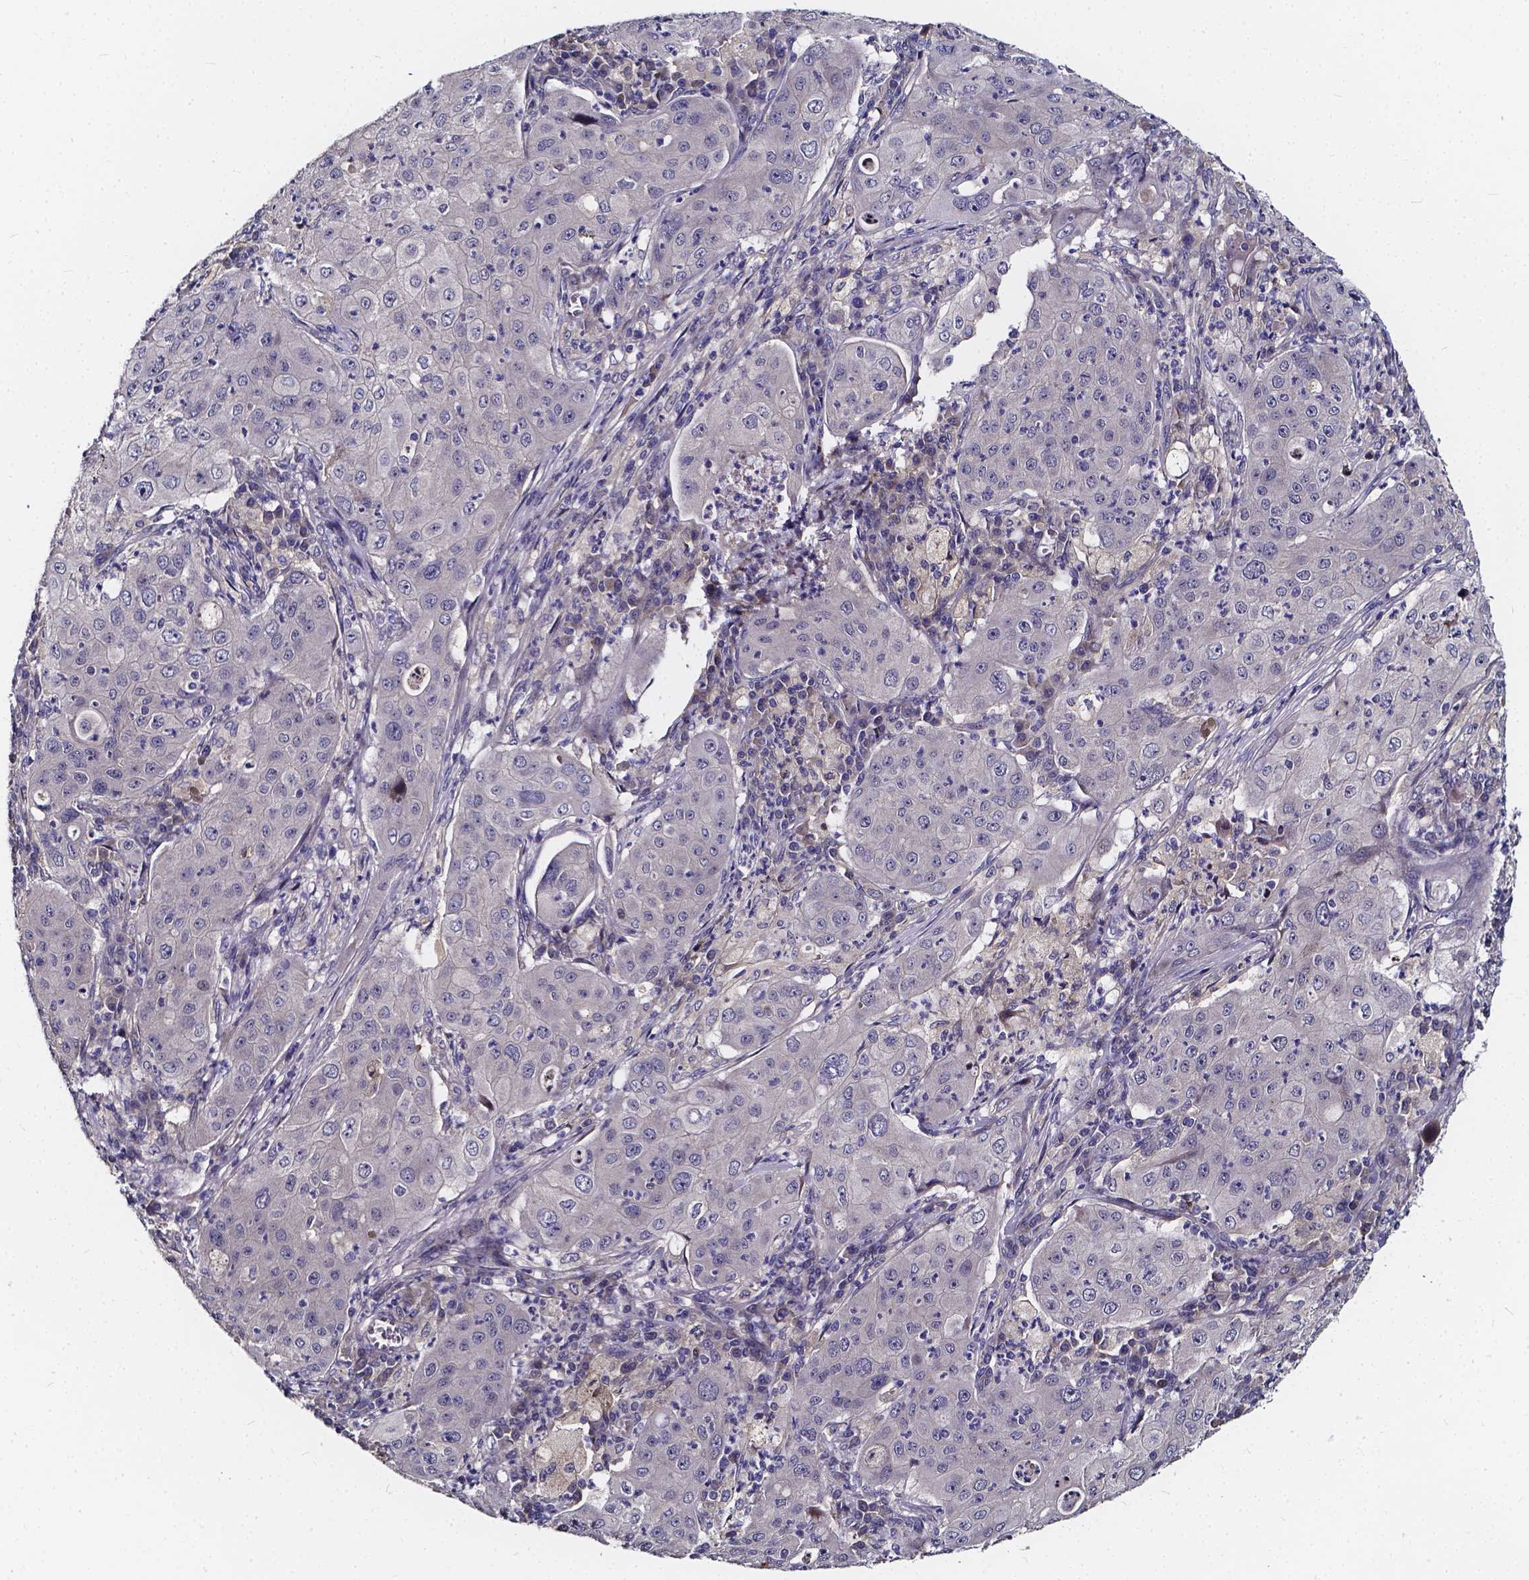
{"staining": {"intensity": "negative", "quantity": "none", "location": "none"}, "tissue": "lung cancer", "cell_type": "Tumor cells", "image_type": "cancer", "snomed": [{"axis": "morphology", "description": "Squamous cell carcinoma, NOS"}, {"axis": "topography", "description": "Lung"}], "caption": "High magnification brightfield microscopy of lung squamous cell carcinoma stained with DAB (3,3'-diaminobenzidine) (brown) and counterstained with hematoxylin (blue): tumor cells show no significant expression.", "gene": "SOWAHA", "patient": {"sex": "female", "age": 59}}